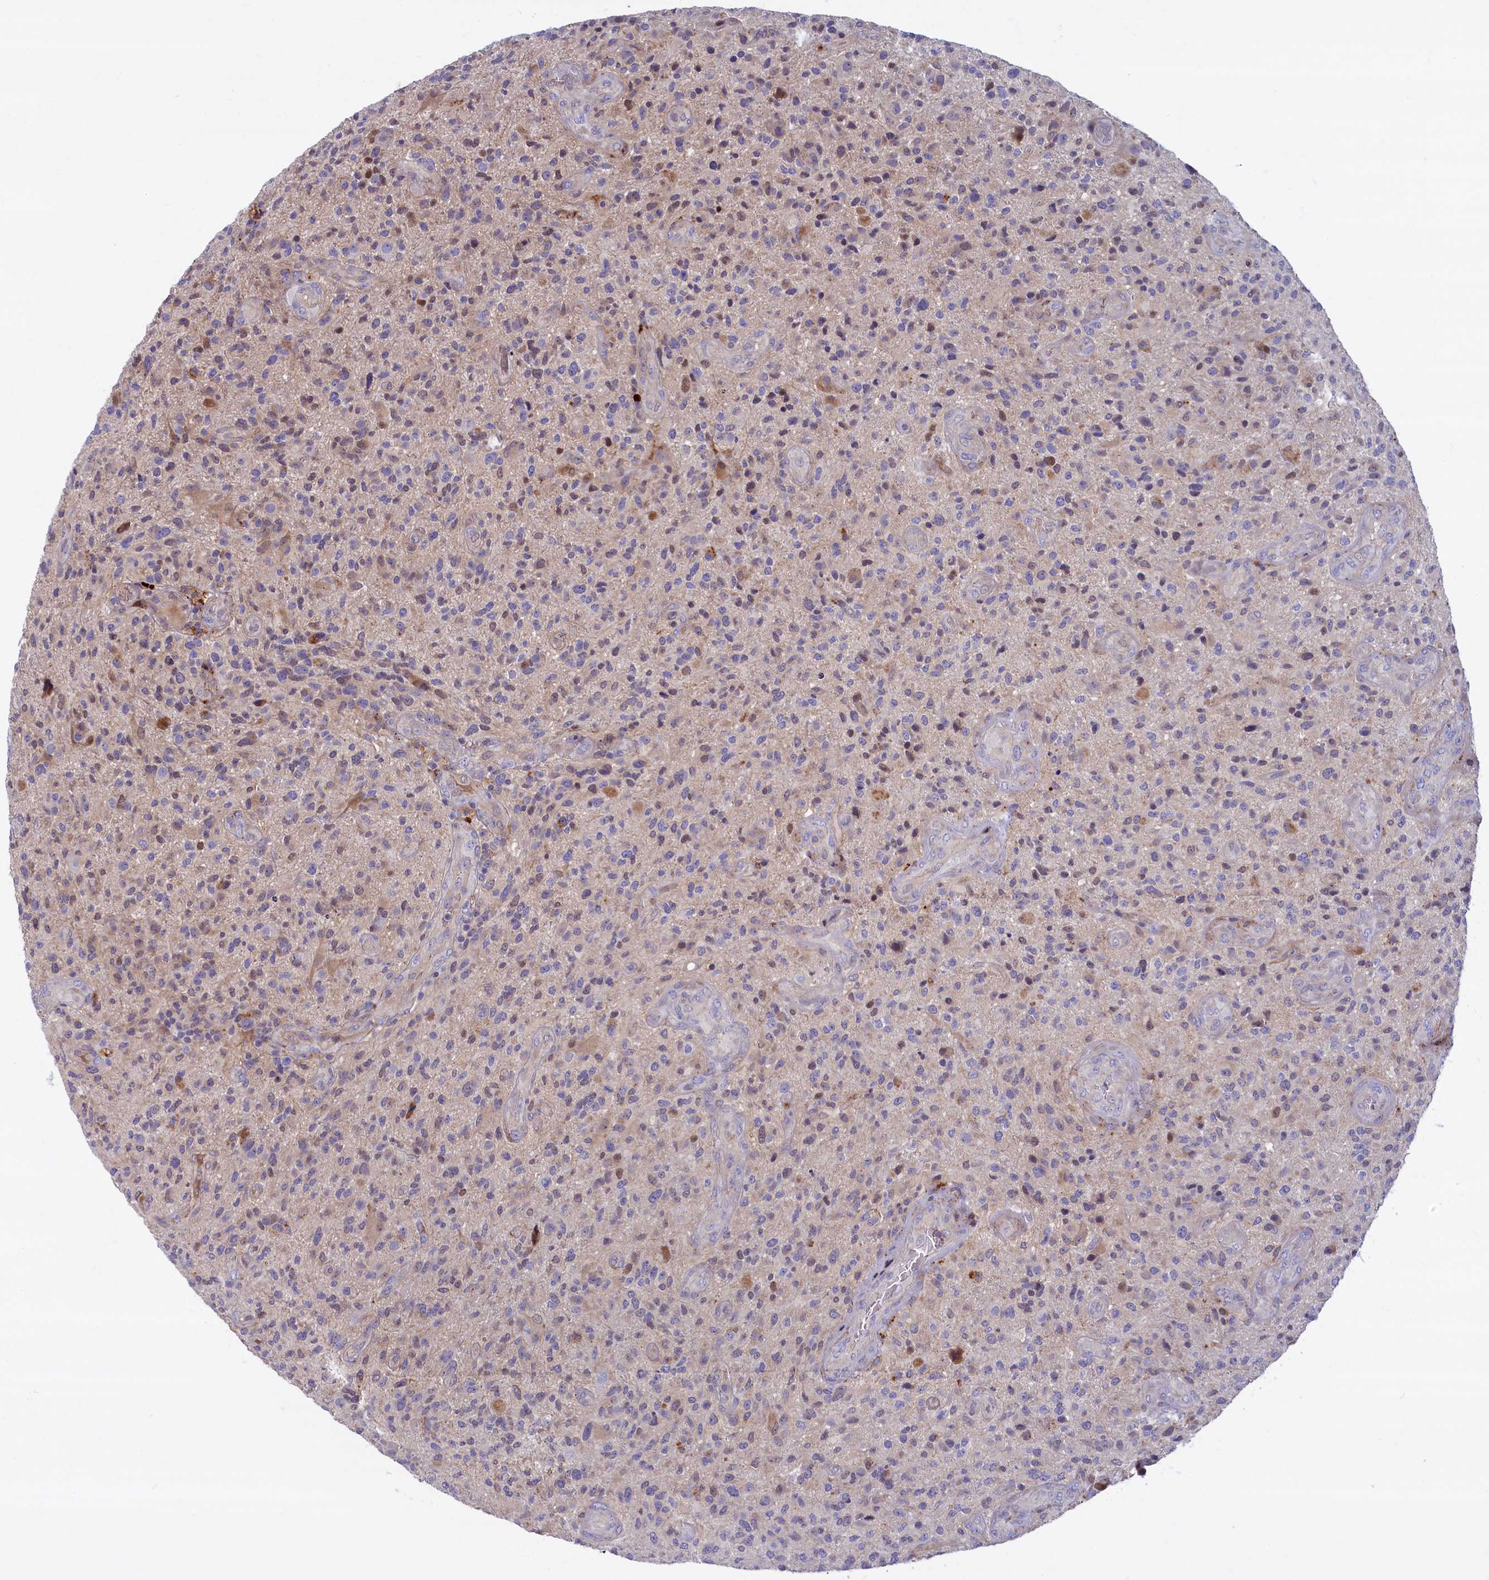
{"staining": {"intensity": "weak", "quantity": "<25%", "location": "nuclear"}, "tissue": "glioma", "cell_type": "Tumor cells", "image_type": "cancer", "snomed": [{"axis": "morphology", "description": "Glioma, malignant, High grade"}, {"axis": "topography", "description": "Brain"}], "caption": "An IHC photomicrograph of glioma is shown. There is no staining in tumor cells of glioma. (Brightfield microscopy of DAB immunohistochemistry at high magnification).", "gene": "FCSK", "patient": {"sex": "male", "age": 47}}